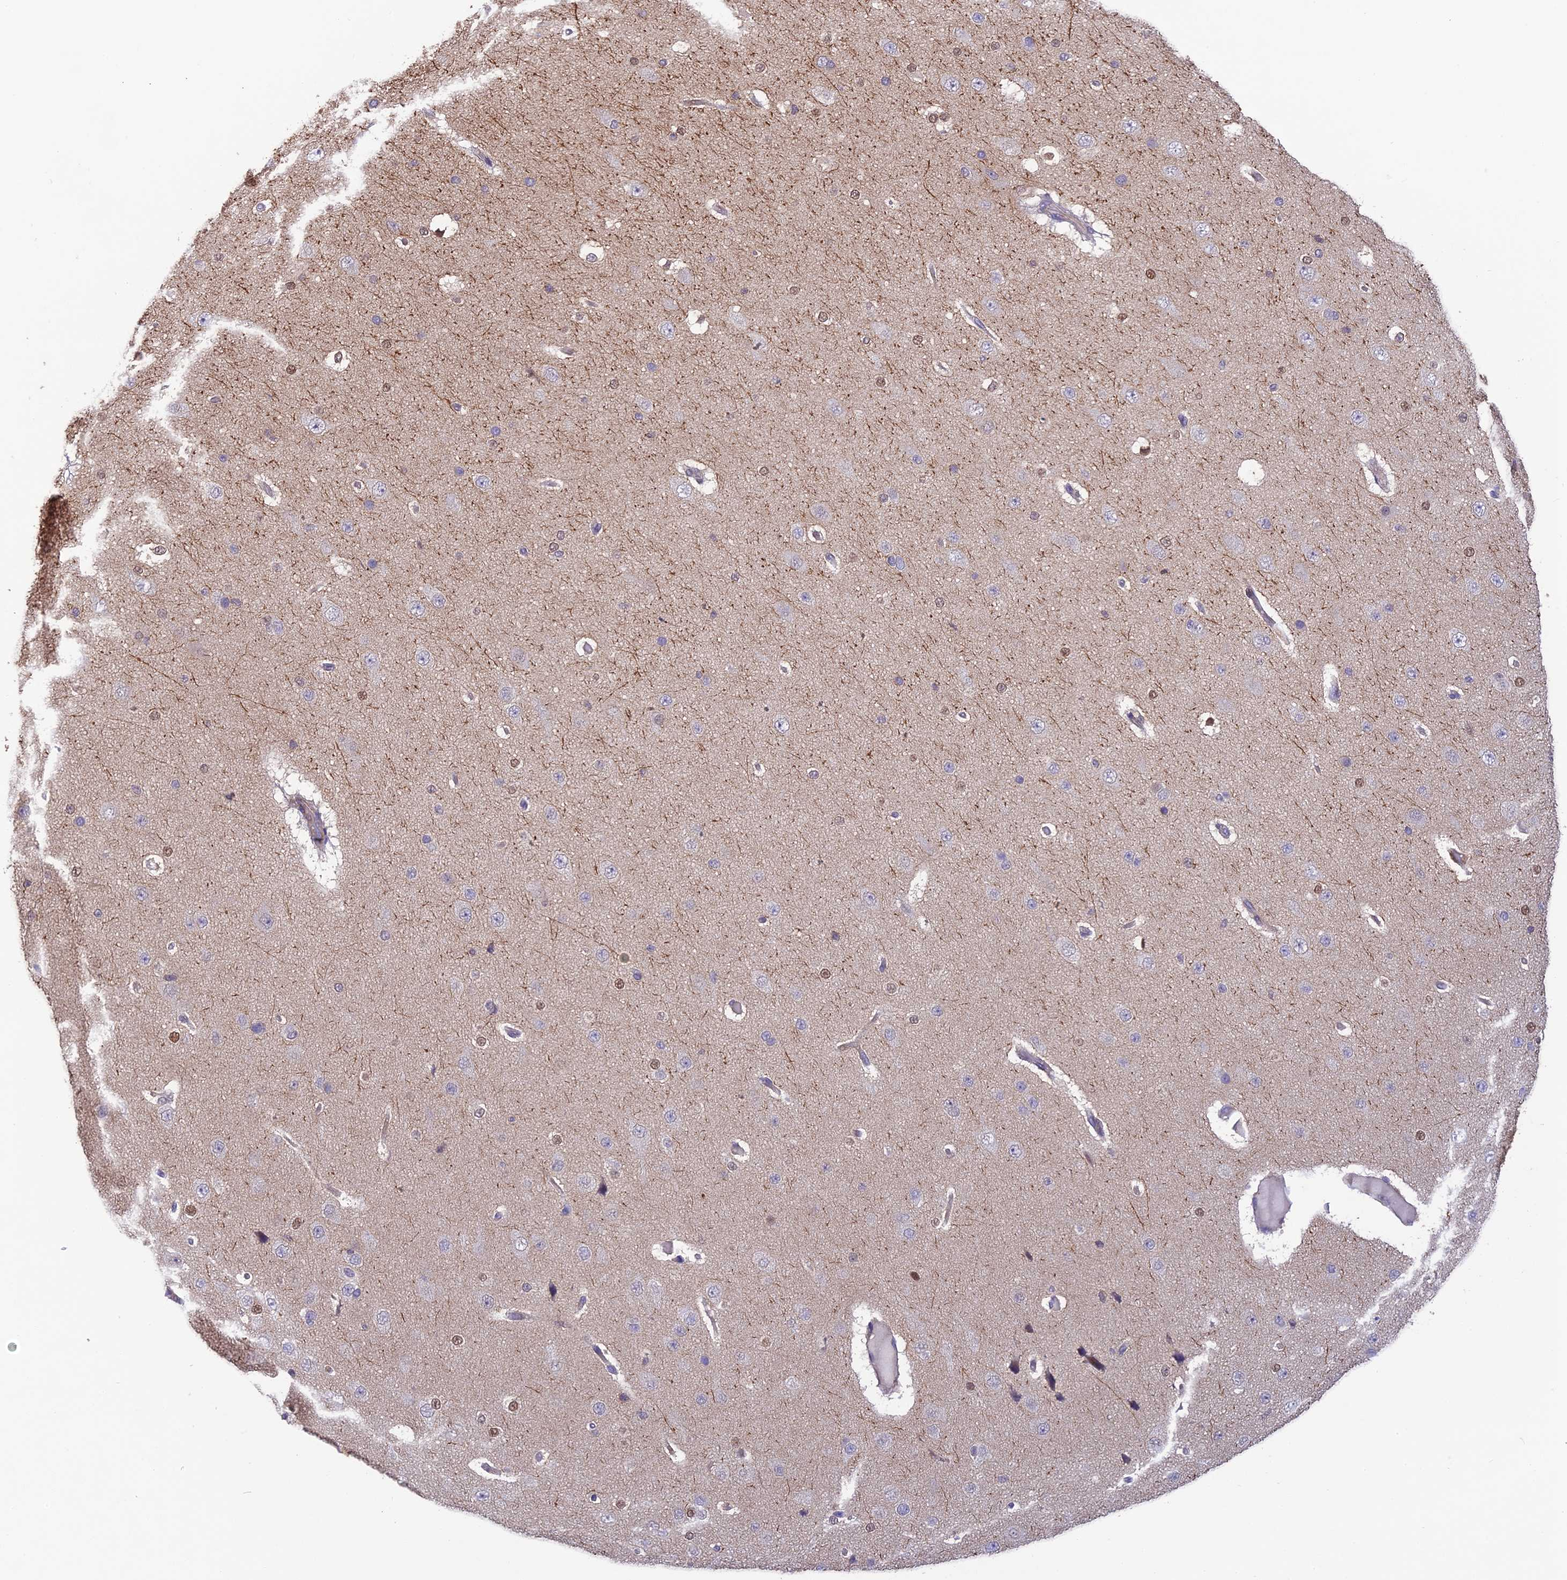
{"staining": {"intensity": "negative", "quantity": "none", "location": "none"}, "tissue": "cerebral cortex", "cell_type": "Endothelial cells", "image_type": "normal", "snomed": [{"axis": "morphology", "description": "Normal tissue, NOS"}, {"axis": "morphology", "description": "Developmental malformation"}, {"axis": "topography", "description": "Cerebral cortex"}], "caption": "Immunohistochemistry micrograph of unremarkable cerebral cortex: cerebral cortex stained with DAB (3,3'-diaminobenzidine) shows no significant protein staining in endothelial cells.", "gene": "BMT2", "patient": {"sex": "female", "age": 30}}